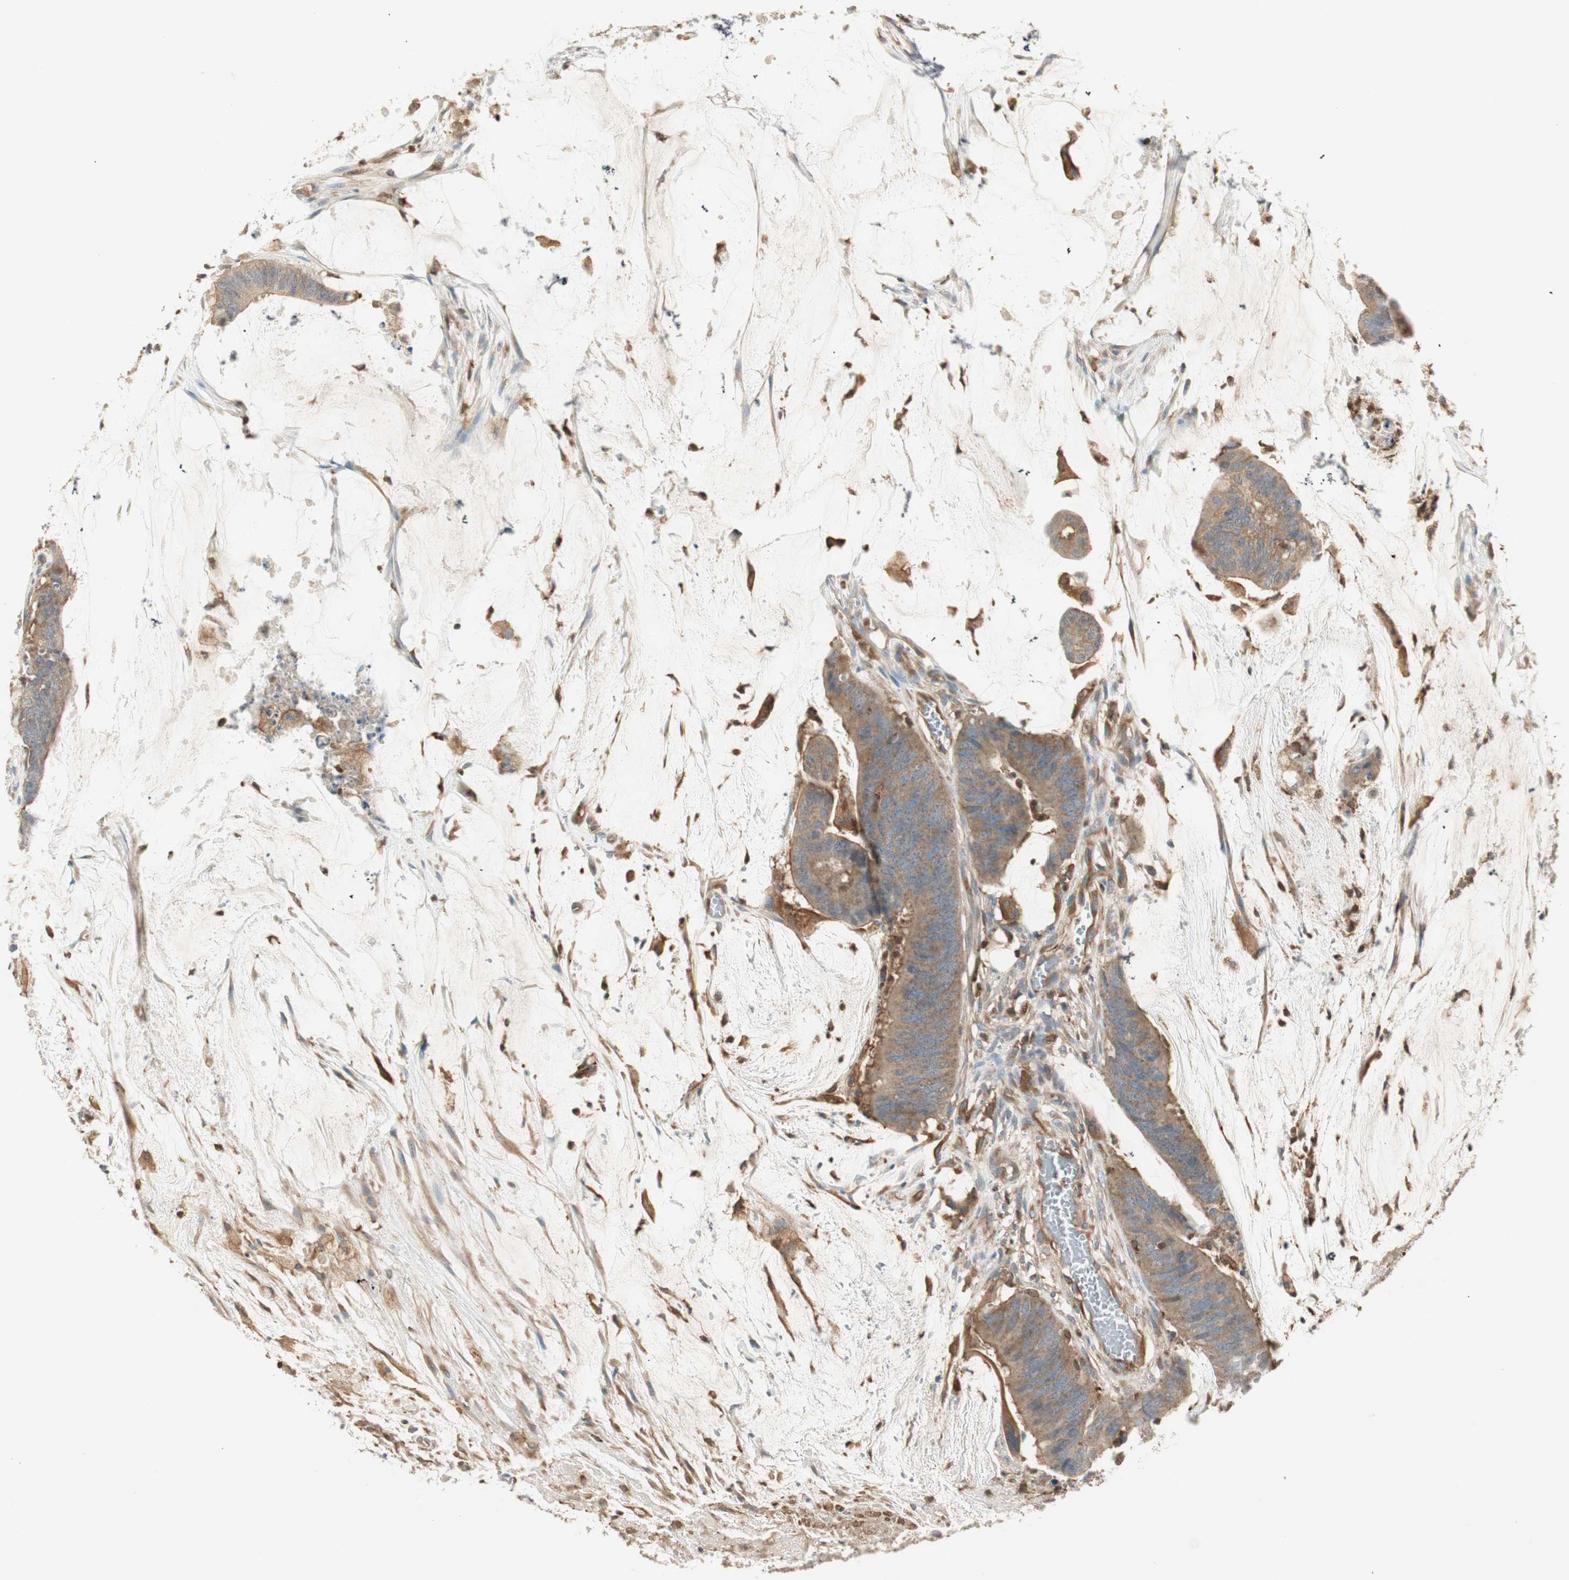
{"staining": {"intensity": "moderate", "quantity": ">75%", "location": "cytoplasmic/membranous"}, "tissue": "colorectal cancer", "cell_type": "Tumor cells", "image_type": "cancer", "snomed": [{"axis": "morphology", "description": "Adenocarcinoma, NOS"}, {"axis": "topography", "description": "Rectum"}], "caption": "About >75% of tumor cells in human colorectal cancer (adenocarcinoma) display moderate cytoplasmic/membranous protein expression as visualized by brown immunohistochemical staining.", "gene": "CRLF3", "patient": {"sex": "female", "age": 66}}